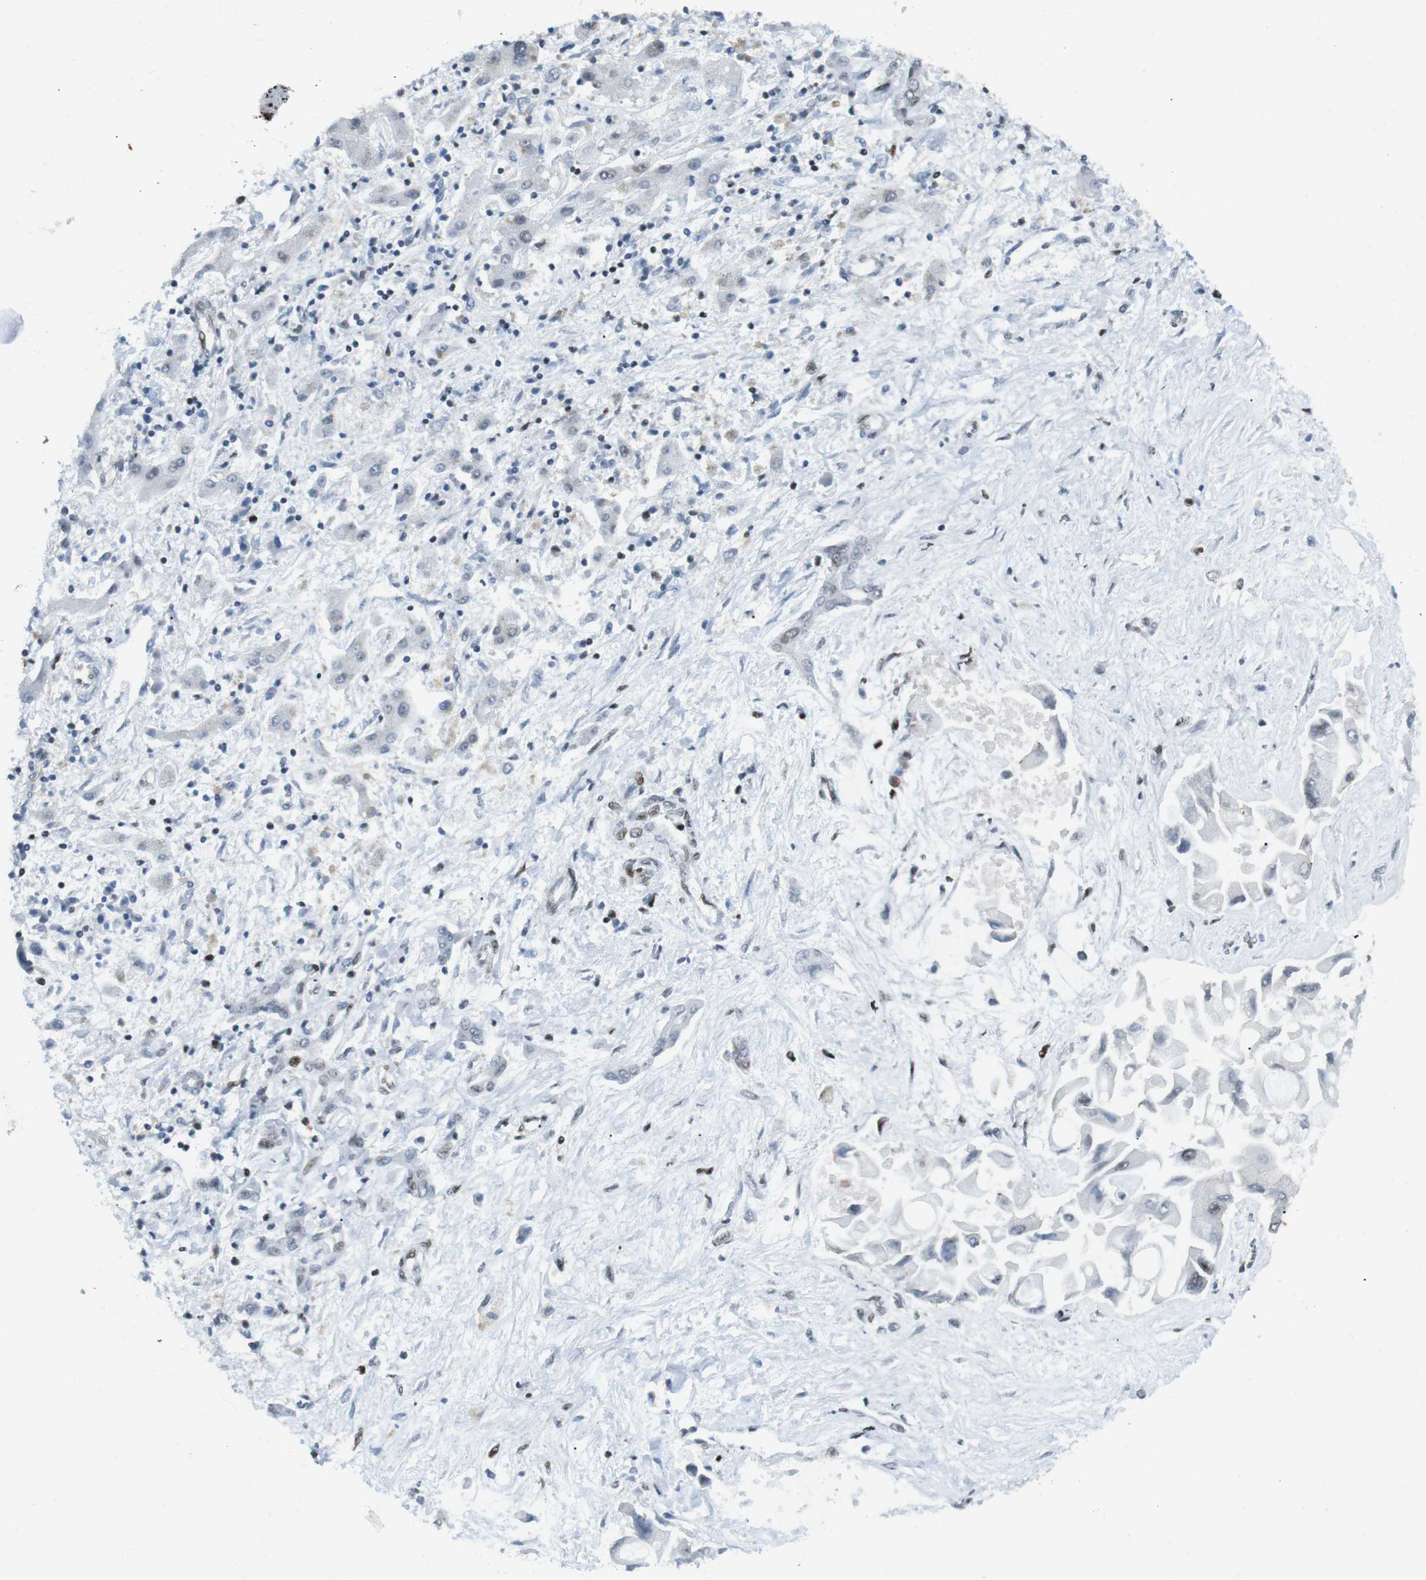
{"staining": {"intensity": "weak", "quantity": "<25%", "location": "nuclear"}, "tissue": "liver cancer", "cell_type": "Tumor cells", "image_type": "cancer", "snomed": [{"axis": "morphology", "description": "Cholangiocarcinoma"}, {"axis": "topography", "description": "Liver"}], "caption": "DAB immunohistochemical staining of liver cholangiocarcinoma displays no significant staining in tumor cells.", "gene": "ARID1A", "patient": {"sex": "male", "age": 50}}